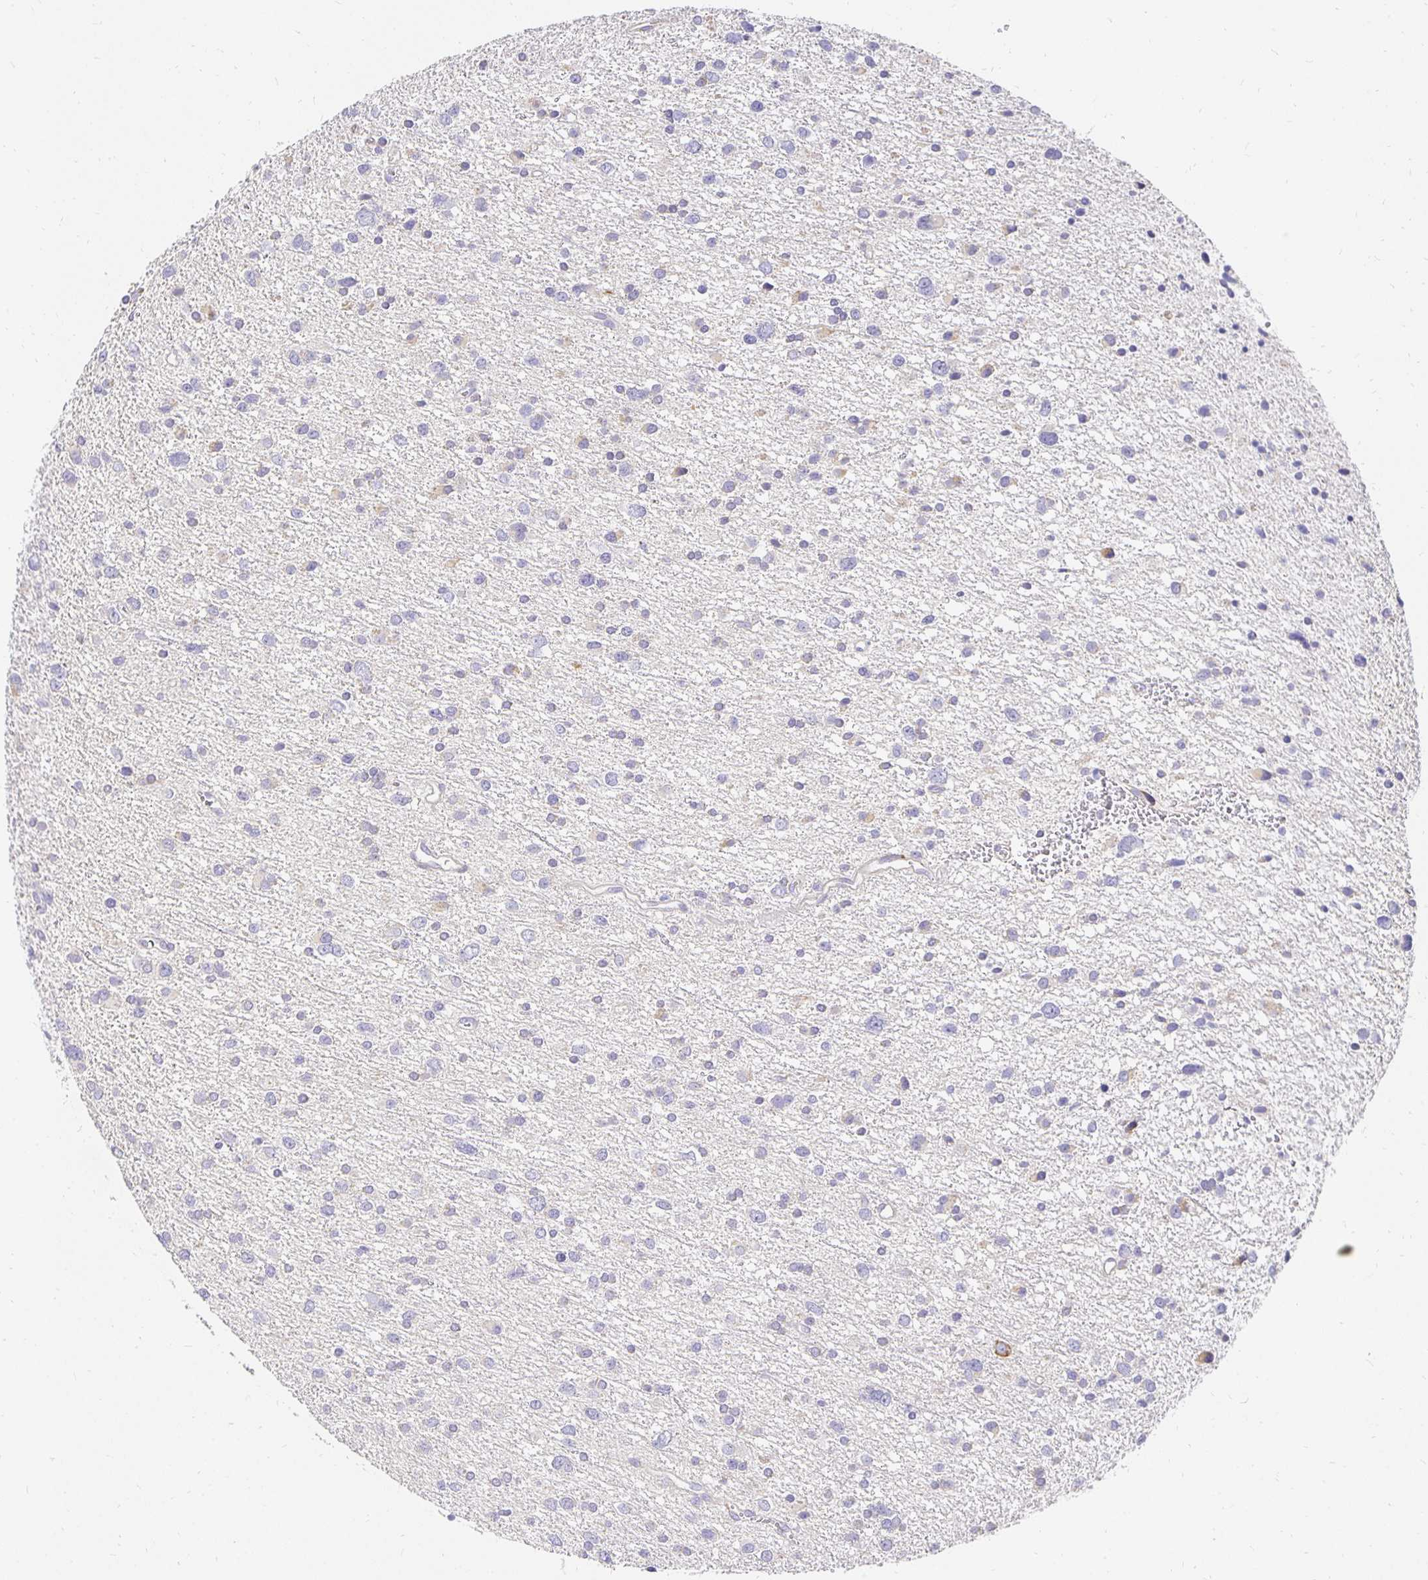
{"staining": {"intensity": "negative", "quantity": "none", "location": "none"}, "tissue": "glioma", "cell_type": "Tumor cells", "image_type": "cancer", "snomed": [{"axis": "morphology", "description": "Glioma, malignant, Low grade"}, {"axis": "topography", "description": "Brain"}], "caption": "This photomicrograph is of malignant glioma (low-grade) stained with immunohistochemistry to label a protein in brown with the nuclei are counter-stained blue. There is no staining in tumor cells. Brightfield microscopy of immunohistochemistry (IHC) stained with DAB (brown) and hematoxylin (blue), captured at high magnification.", "gene": "PLOD1", "patient": {"sex": "female", "age": 55}}